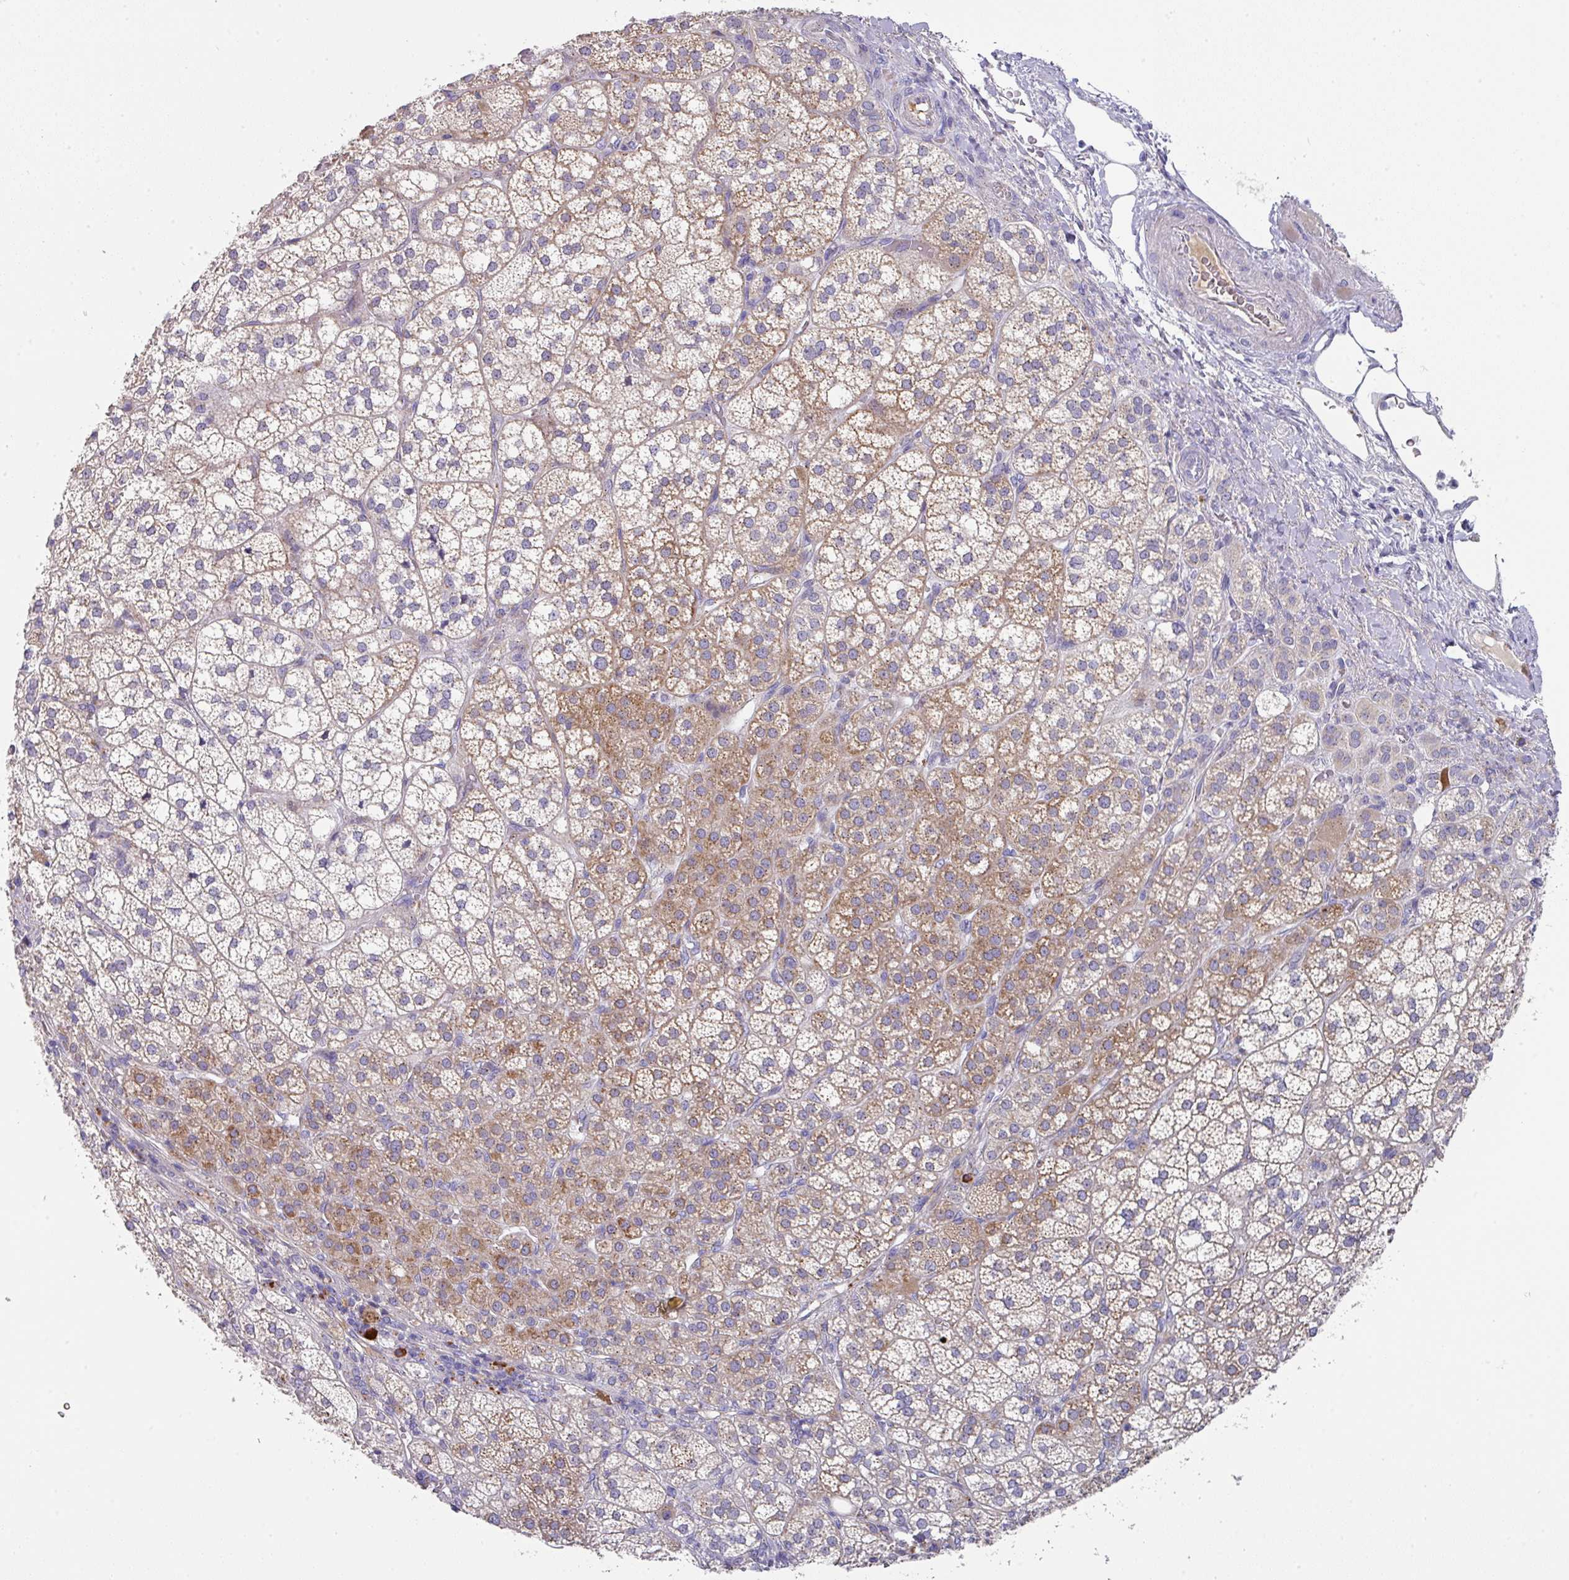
{"staining": {"intensity": "moderate", "quantity": ">75%", "location": "cytoplasmic/membranous"}, "tissue": "adrenal gland", "cell_type": "Glandular cells", "image_type": "normal", "snomed": [{"axis": "morphology", "description": "Normal tissue, NOS"}, {"axis": "topography", "description": "Adrenal gland"}], "caption": "Immunohistochemical staining of unremarkable adrenal gland reveals moderate cytoplasmic/membranous protein expression in approximately >75% of glandular cells. (Brightfield microscopy of DAB IHC at high magnification).", "gene": "IL4R", "patient": {"sex": "female", "age": 60}}